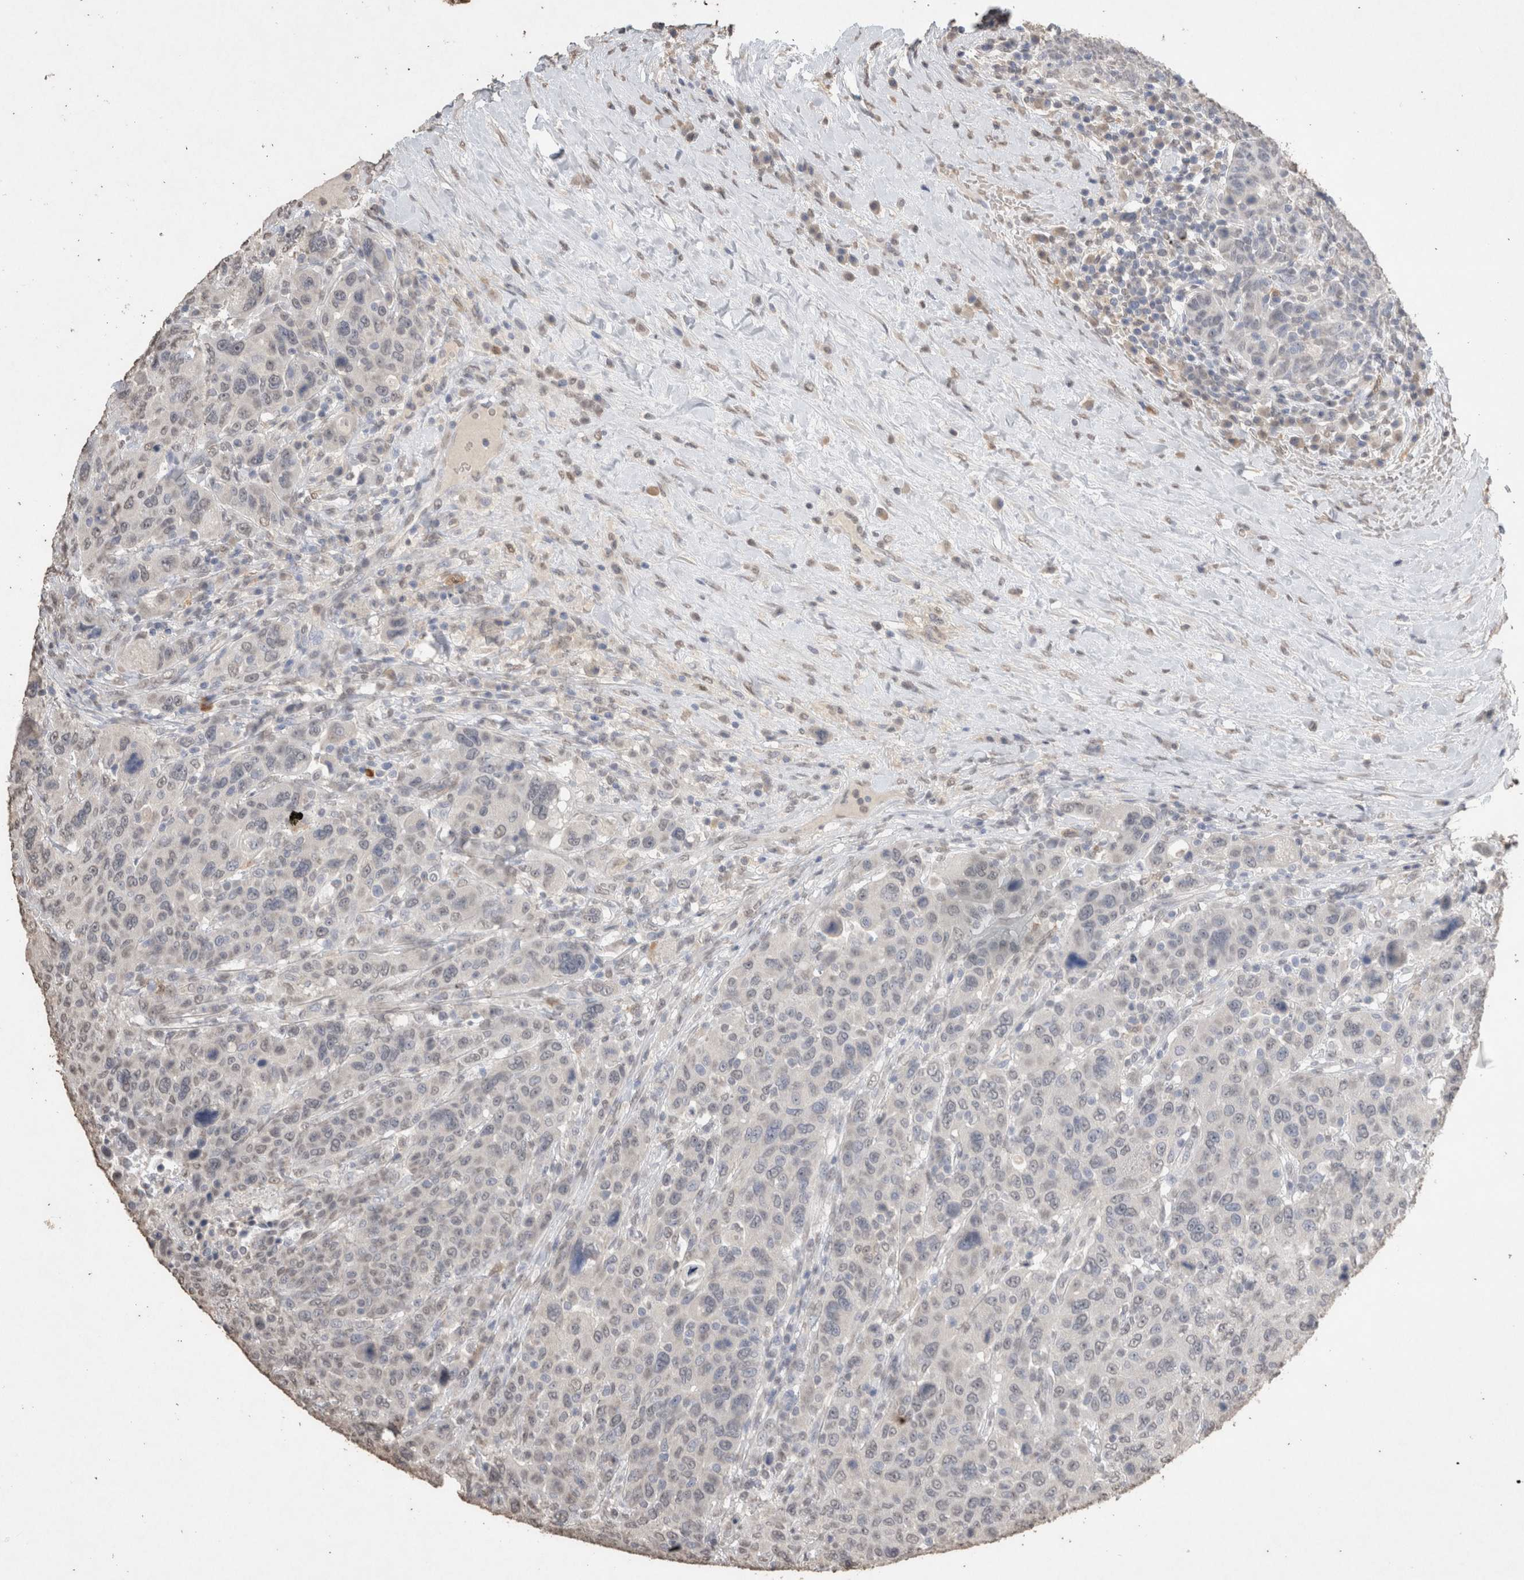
{"staining": {"intensity": "negative", "quantity": "none", "location": "none"}, "tissue": "breast cancer", "cell_type": "Tumor cells", "image_type": "cancer", "snomed": [{"axis": "morphology", "description": "Duct carcinoma"}, {"axis": "topography", "description": "Breast"}], "caption": "Immunohistochemical staining of human breast invasive ductal carcinoma reveals no significant staining in tumor cells. Nuclei are stained in blue.", "gene": "LGALS2", "patient": {"sex": "female", "age": 37}}